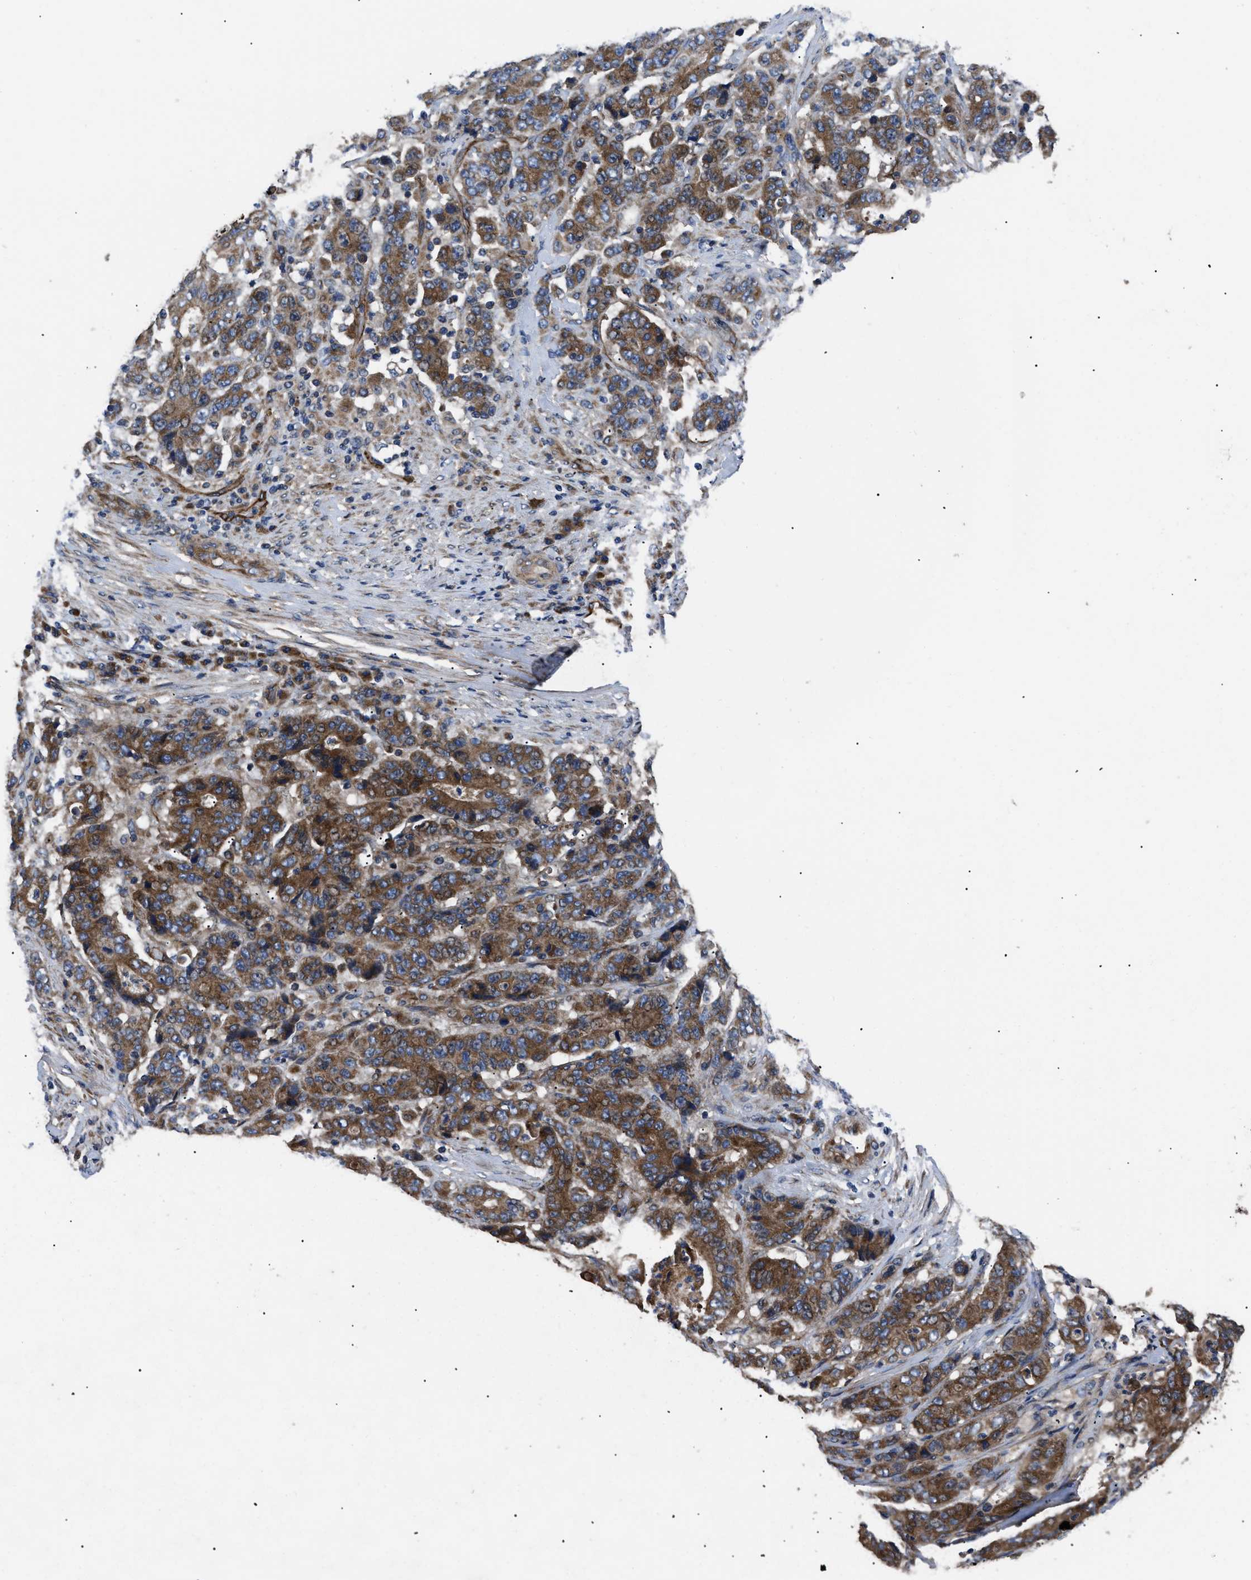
{"staining": {"intensity": "strong", "quantity": ">75%", "location": "cytoplasmic/membranous"}, "tissue": "stomach cancer", "cell_type": "Tumor cells", "image_type": "cancer", "snomed": [{"axis": "morphology", "description": "Adenocarcinoma, NOS"}, {"axis": "topography", "description": "Stomach"}], "caption": "This histopathology image reveals adenocarcinoma (stomach) stained with immunohistochemistry to label a protein in brown. The cytoplasmic/membranous of tumor cells show strong positivity for the protein. Nuclei are counter-stained blue.", "gene": "NT5E", "patient": {"sex": "female", "age": 73}}